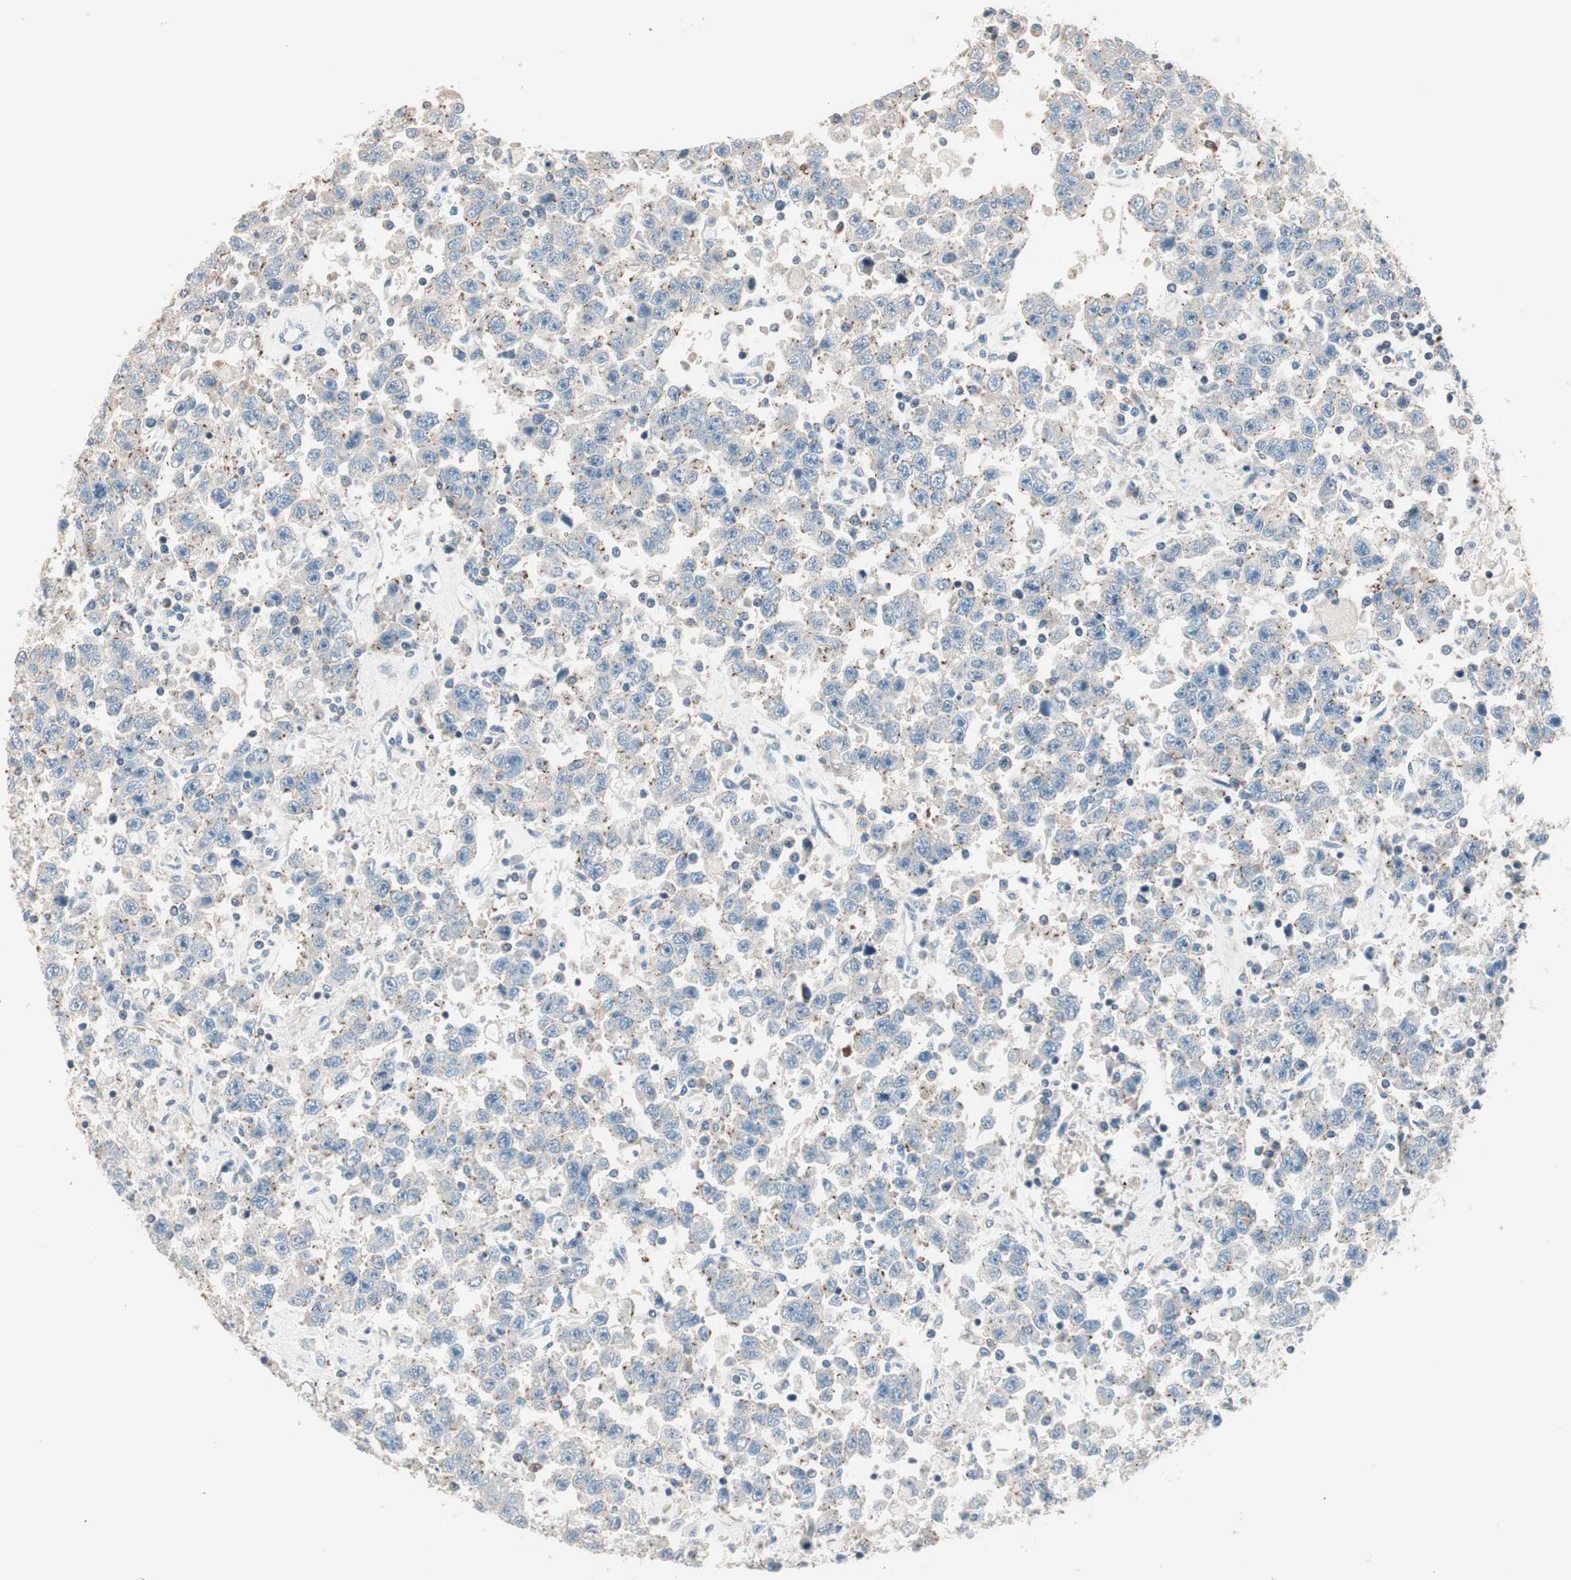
{"staining": {"intensity": "weak", "quantity": "25%-75%", "location": "cytoplasmic/membranous"}, "tissue": "testis cancer", "cell_type": "Tumor cells", "image_type": "cancer", "snomed": [{"axis": "morphology", "description": "Seminoma, NOS"}, {"axis": "topography", "description": "Testis"}], "caption": "An image showing weak cytoplasmic/membranous expression in about 25%-75% of tumor cells in testis seminoma, as visualized by brown immunohistochemical staining.", "gene": "RAD54B", "patient": {"sex": "male", "age": 41}}